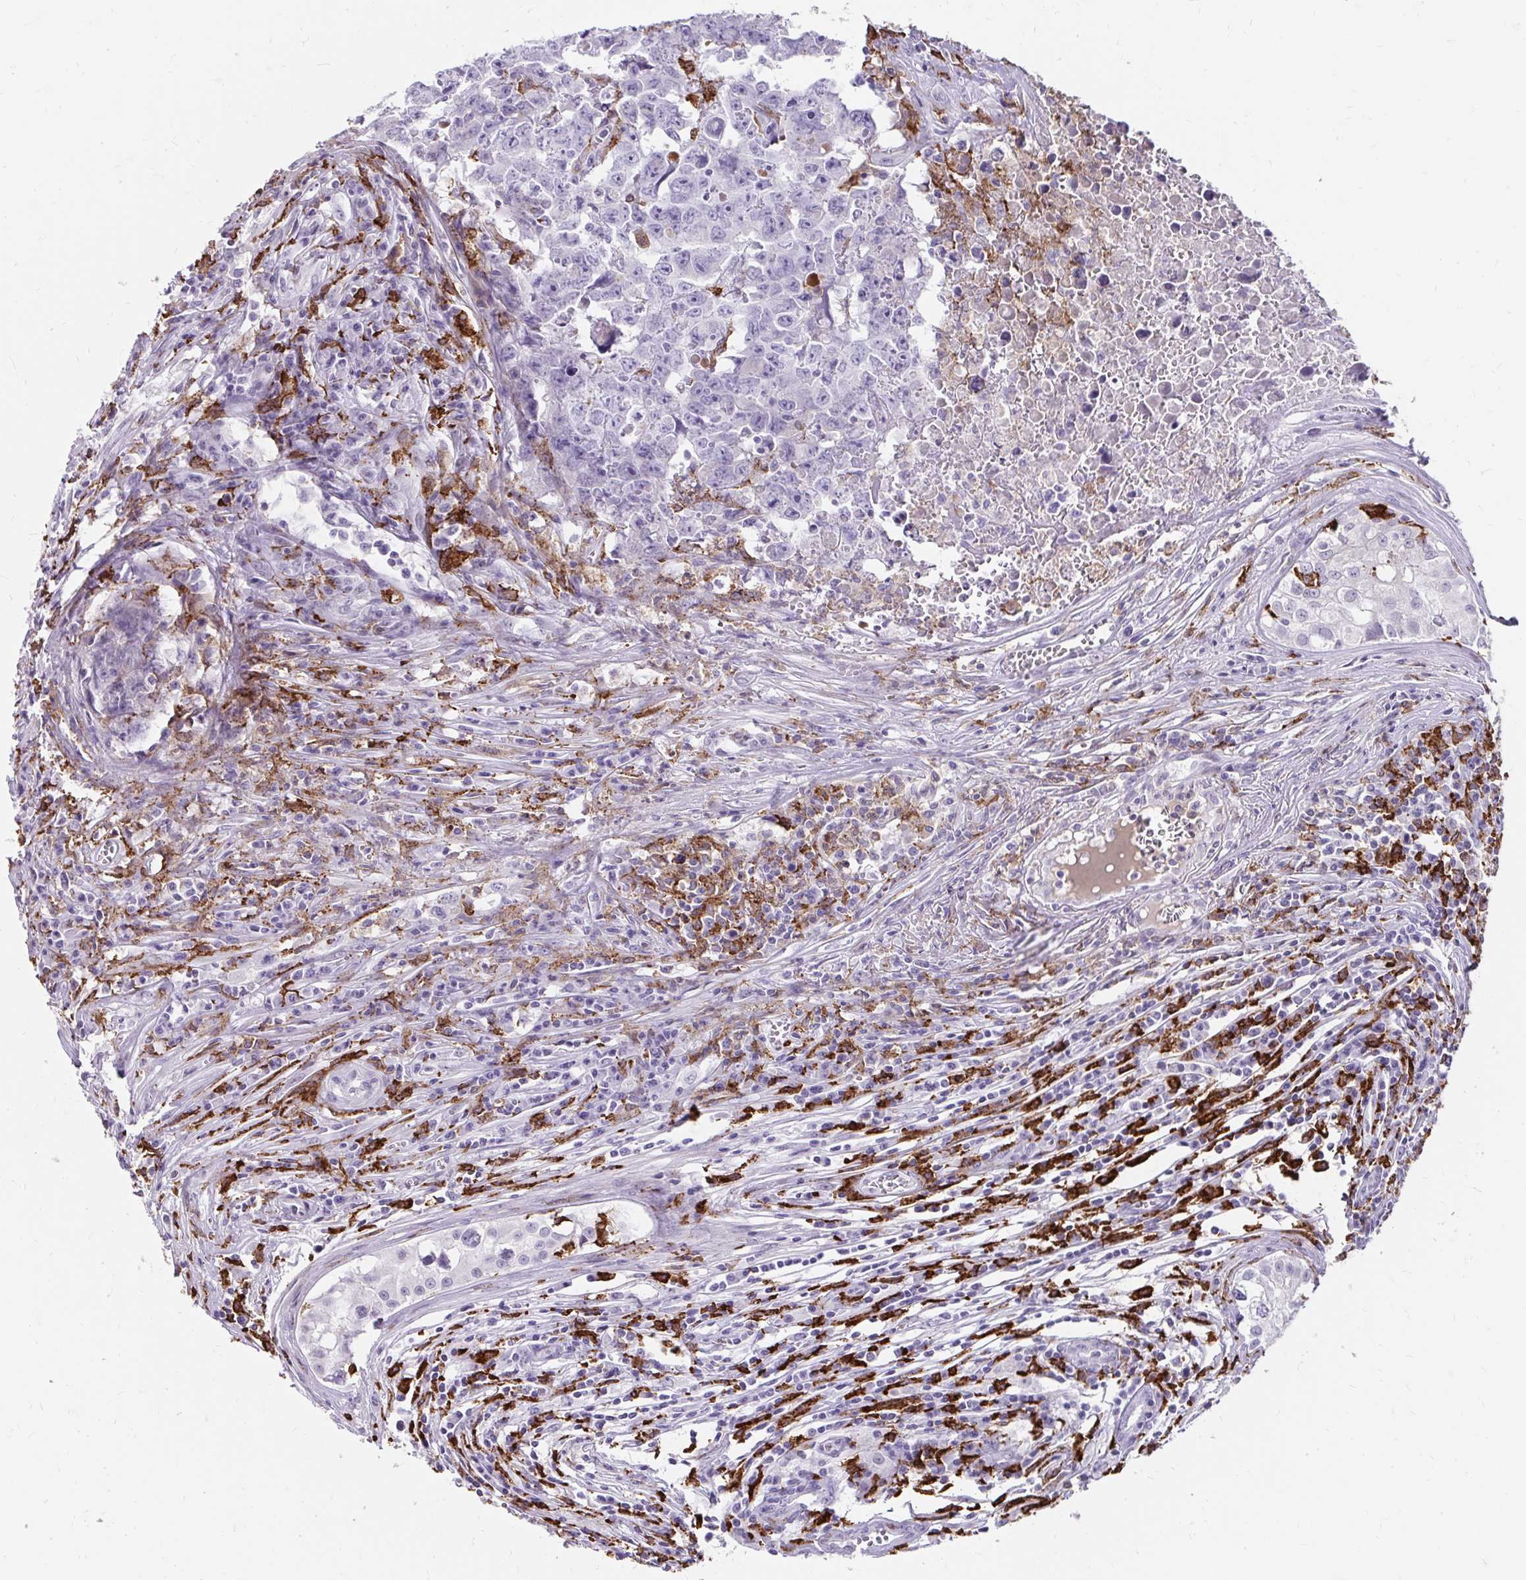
{"staining": {"intensity": "negative", "quantity": "none", "location": "none"}, "tissue": "testis cancer", "cell_type": "Tumor cells", "image_type": "cancer", "snomed": [{"axis": "morphology", "description": "Carcinoma, Embryonal, NOS"}, {"axis": "topography", "description": "Testis"}], "caption": "Protein analysis of testis embryonal carcinoma displays no significant staining in tumor cells.", "gene": "CD163", "patient": {"sex": "male", "age": 22}}